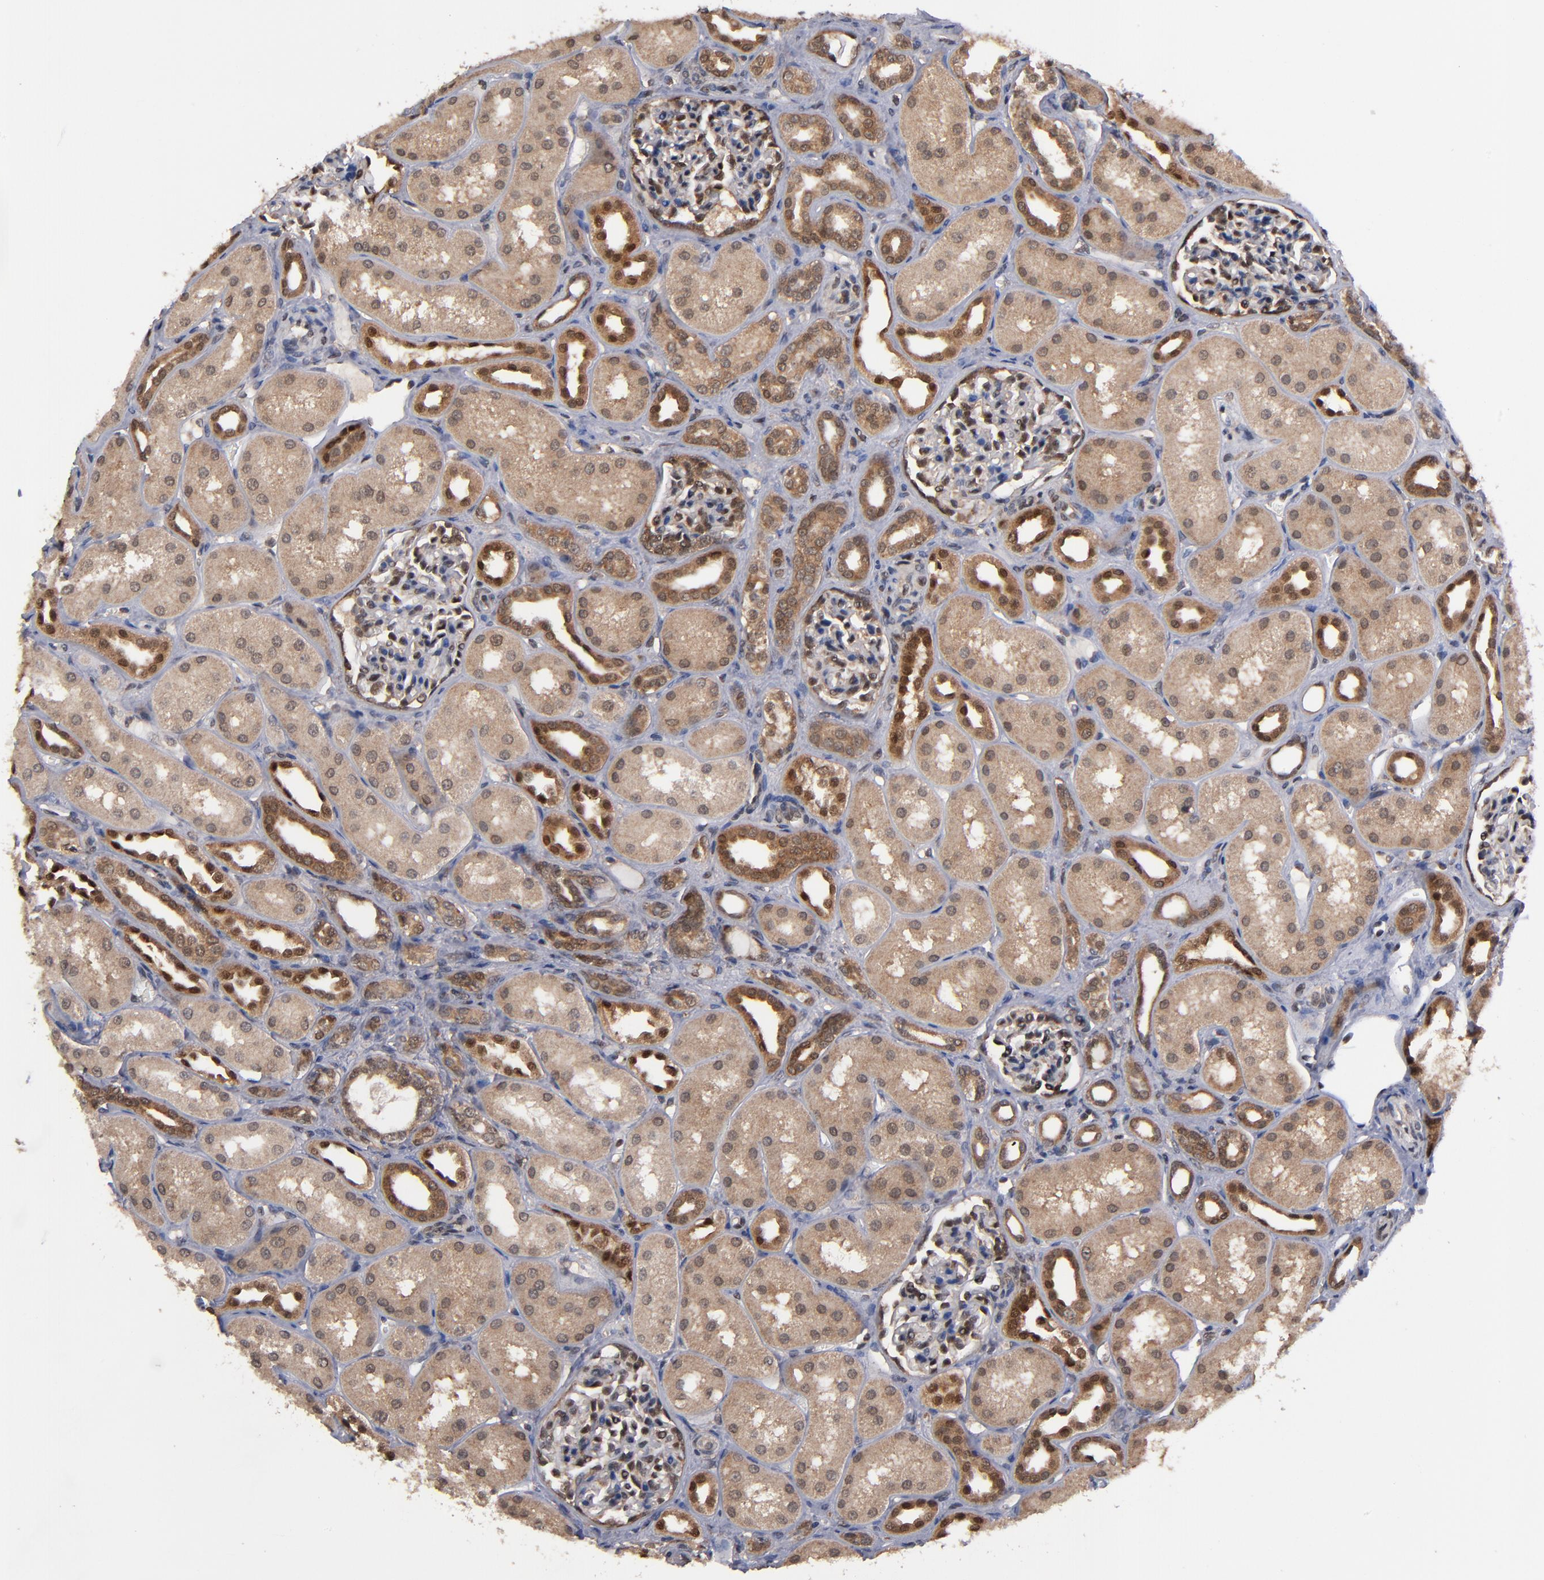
{"staining": {"intensity": "weak", "quantity": "25%-75%", "location": "cytoplasmic/membranous"}, "tissue": "kidney", "cell_type": "Cells in glomeruli", "image_type": "normal", "snomed": [{"axis": "morphology", "description": "Normal tissue, NOS"}, {"axis": "topography", "description": "Kidney"}], "caption": "Approximately 25%-75% of cells in glomeruli in normal kidney show weak cytoplasmic/membranous protein expression as visualized by brown immunohistochemical staining.", "gene": "ALG13", "patient": {"sex": "male", "age": 7}}